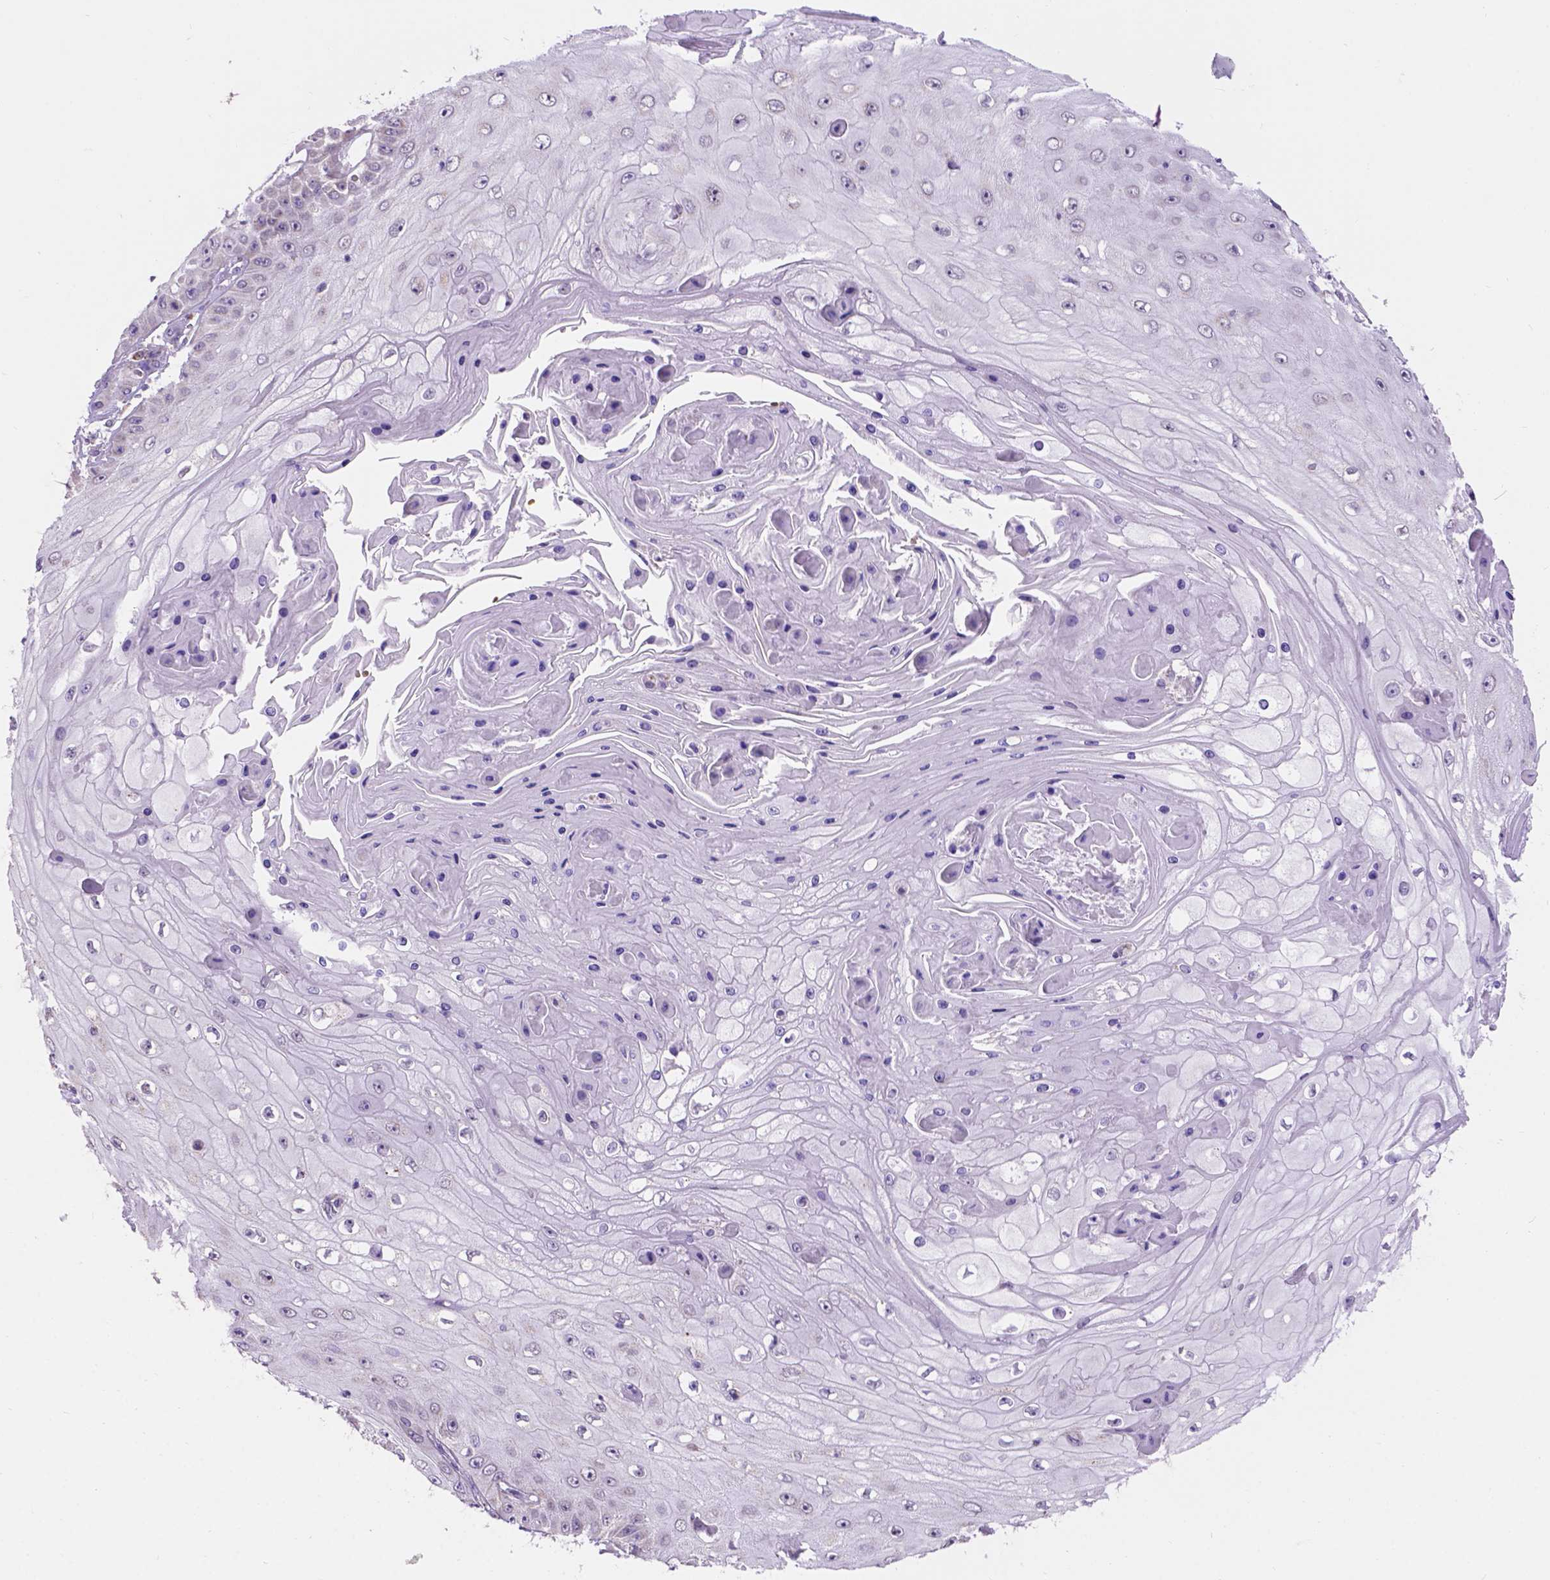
{"staining": {"intensity": "negative", "quantity": "none", "location": "none"}, "tissue": "skin cancer", "cell_type": "Tumor cells", "image_type": "cancer", "snomed": [{"axis": "morphology", "description": "Squamous cell carcinoma, NOS"}, {"axis": "topography", "description": "Skin"}], "caption": "There is no significant expression in tumor cells of squamous cell carcinoma (skin). Nuclei are stained in blue.", "gene": "L2HGDH", "patient": {"sex": "male", "age": 70}}